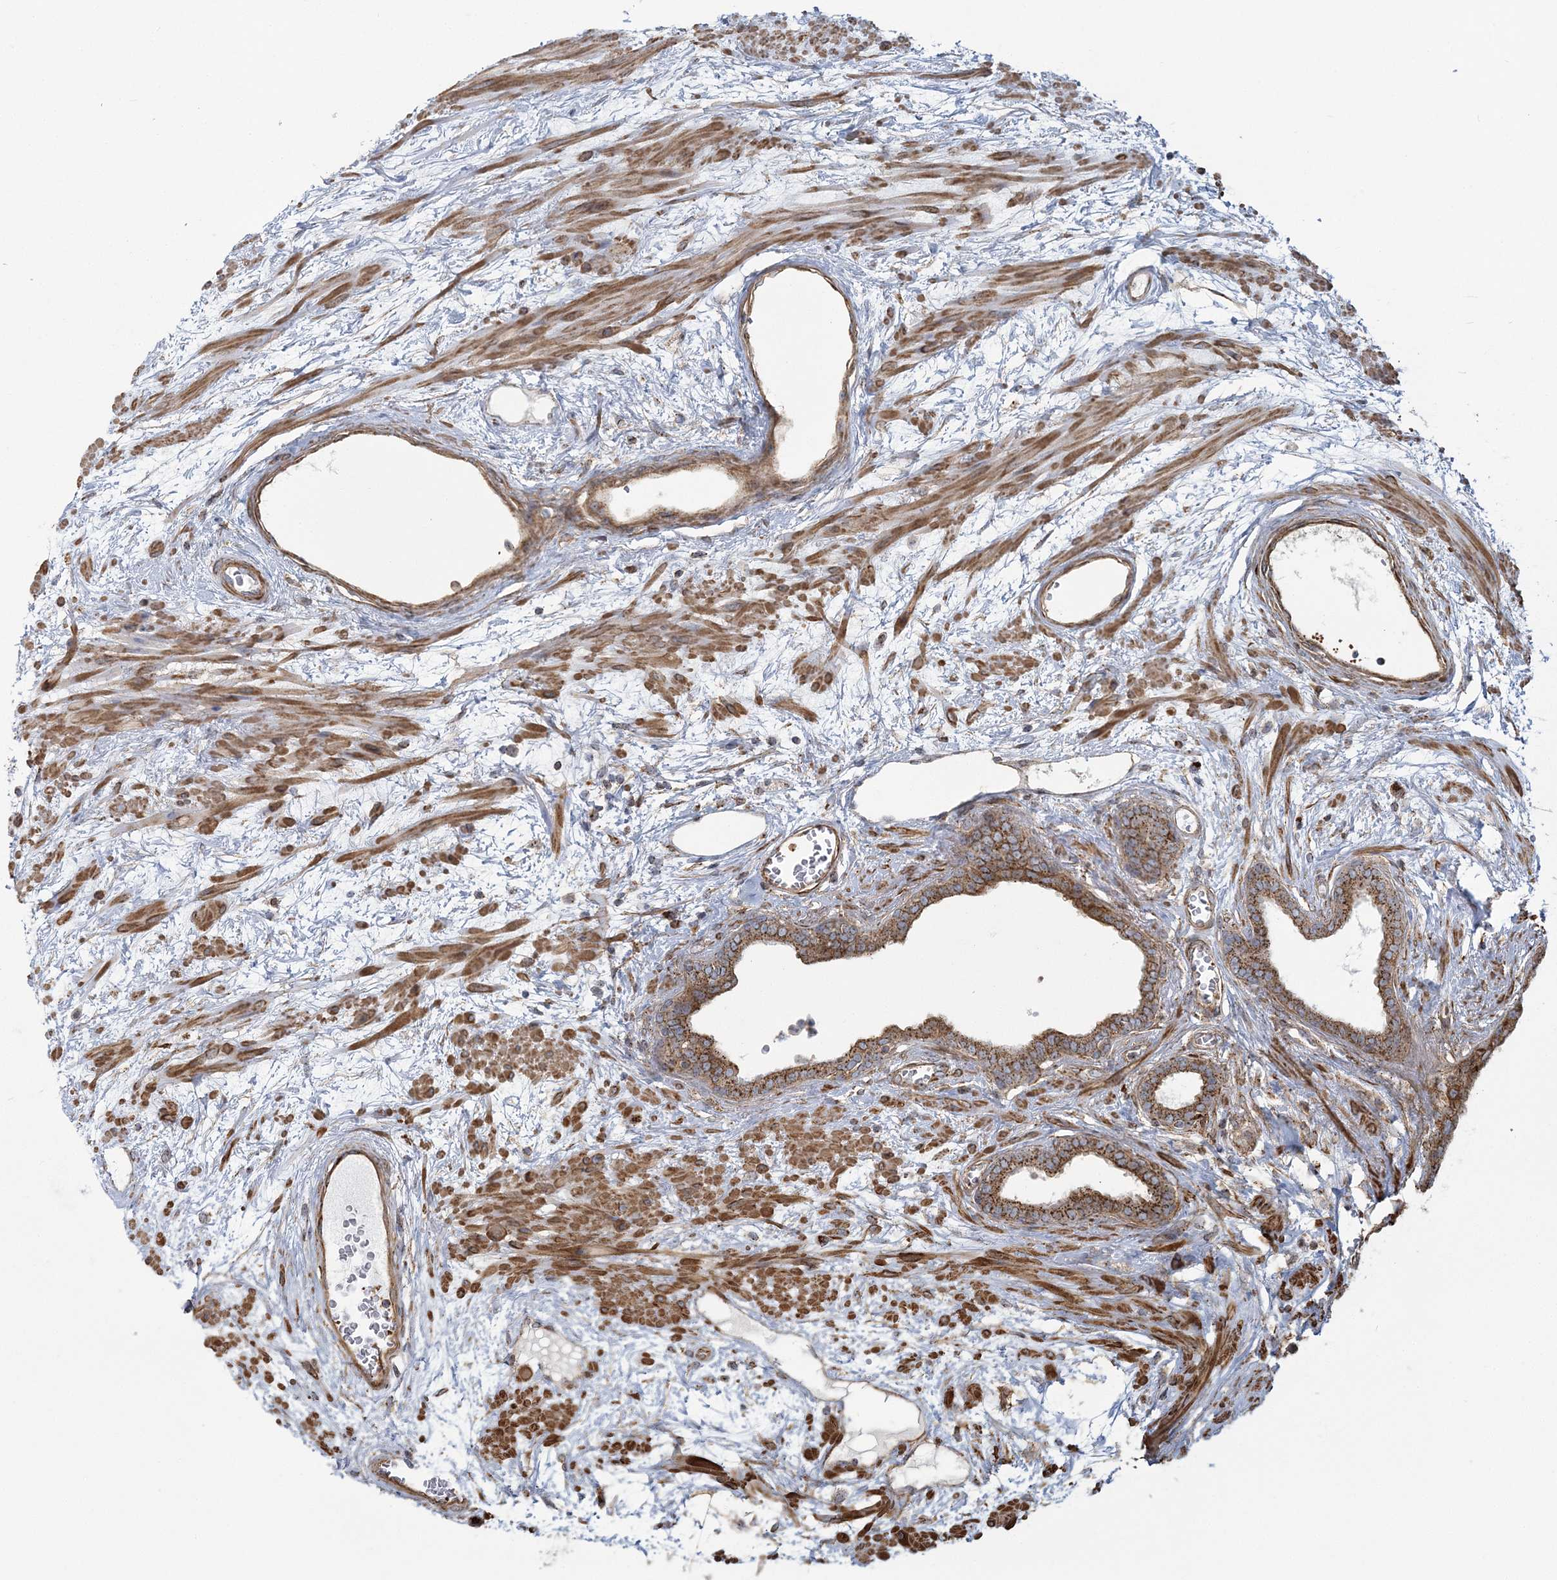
{"staining": {"intensity": "moderate", "quantity": ">75%", "location": "cytoplasmic/membranous"}, "tissue": "prostate cancer", "cell_type": "Tumor cells", "image_type": "cancer", "snomed": [{"axis": "morphology", "description": "Adenocarcinoma, Low grade"}, {"axis": "topography", "description": "Prostate"}], "caption": "This is a photomicrograph of immunohistochemistry (IHC) staining of prostate low-grade adenocarcinoma, which shows moderate staining in the cytoplasmic/membranous of tumor cells.", "gene": "TRAF3IP2", "patient": {"sex": "male", "age": 60}}